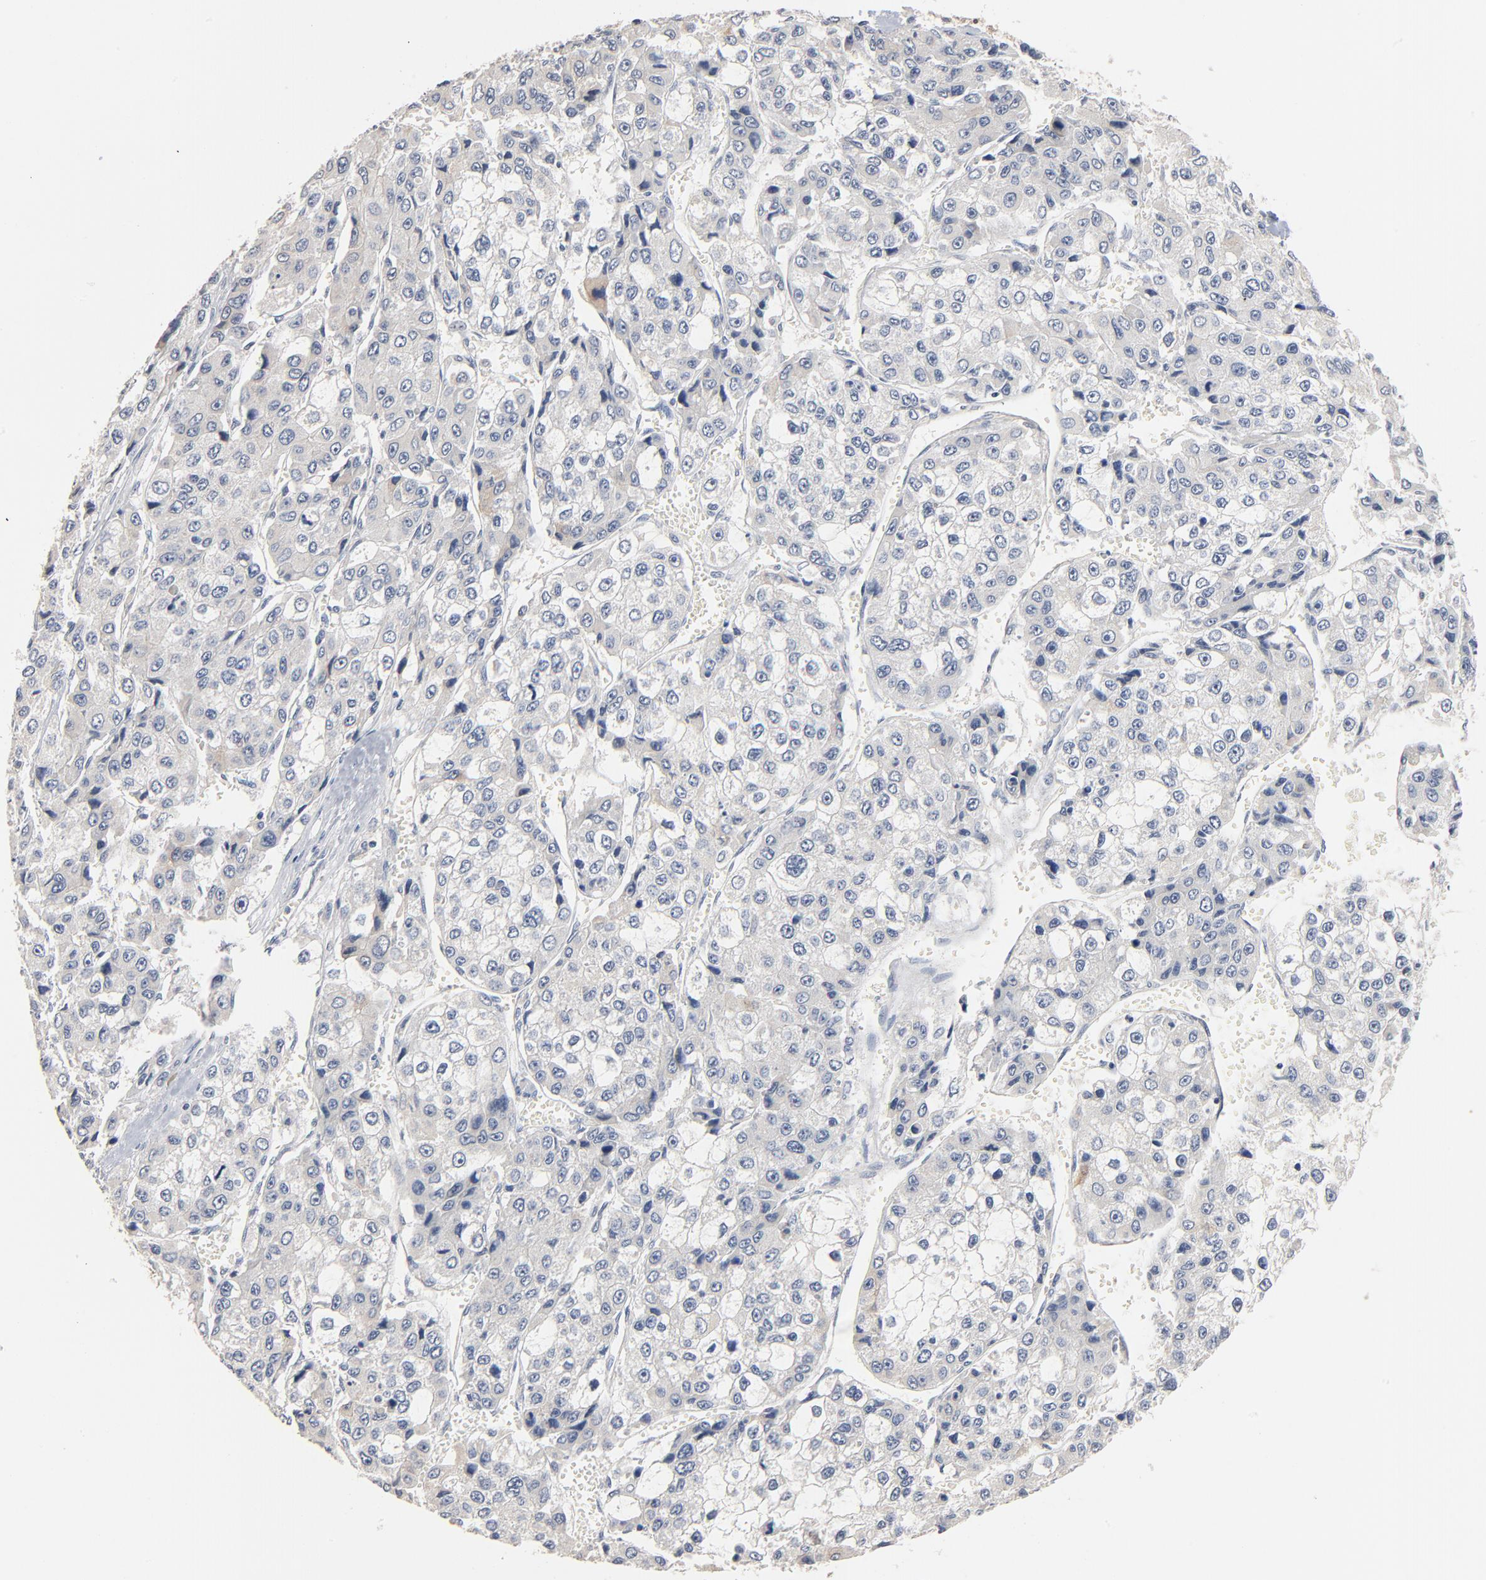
{"staining": {"intensity": "negative", "quantity": "none", "location": "none"}, "tissue": "liver cancer", "cell_type": "Tumor cells", "image_type": "cancer", "snomed": [{"axis": "morphology", "description": "Carcinoma, Hepatocellular, NOS"}, {"axis": "topography", "description": "Liver"}], "caption": "This is a image of immunohistochemistry staining of liver cancer, which shows no positivity in tumor cells.", "gene": "ZDHHC8", "patient": {"sex": "female", "age": 66}}